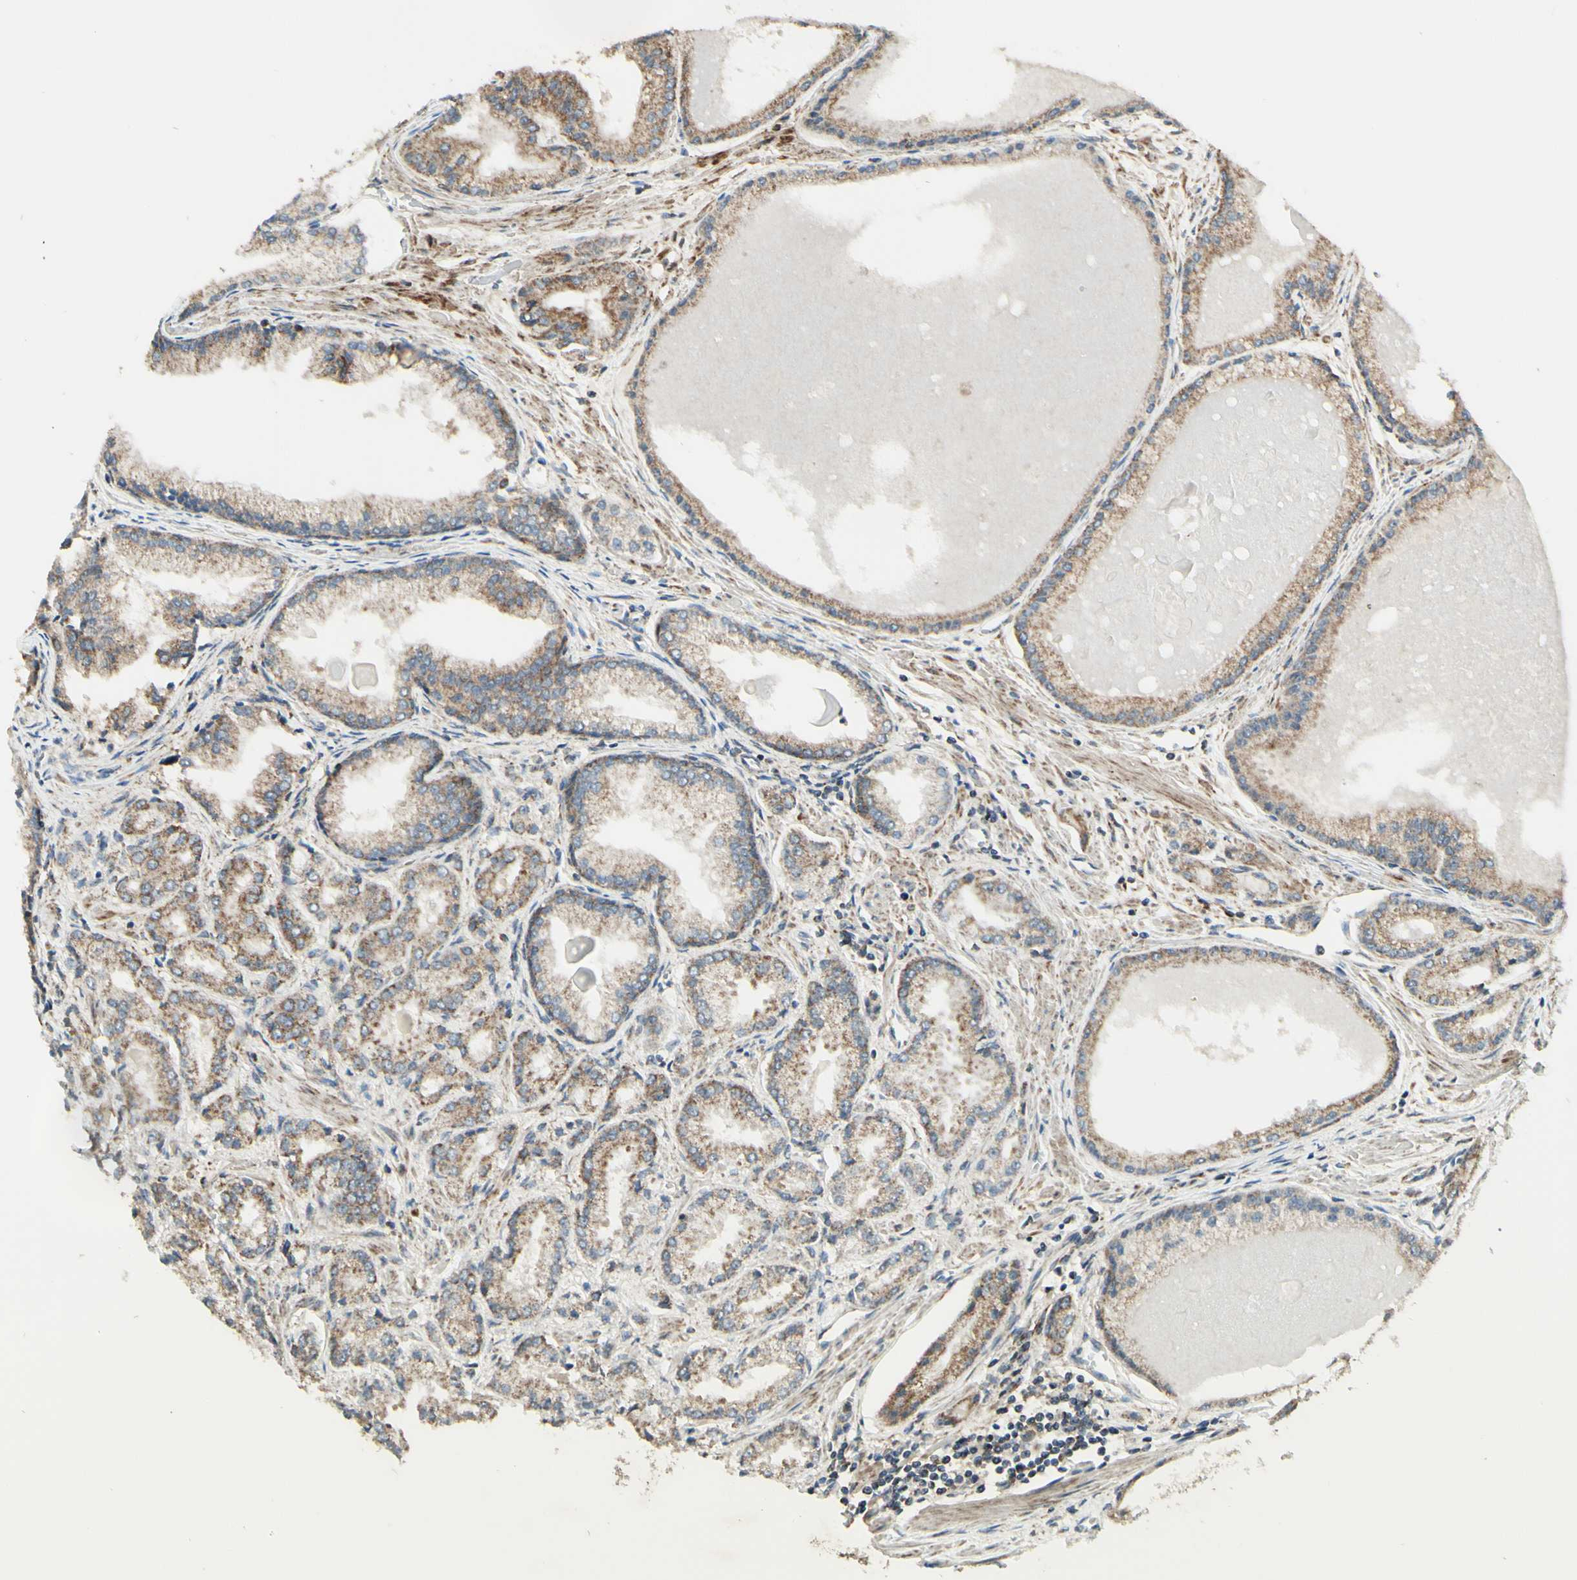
{"staining": {"intensity": "weak", "quantity": ">75%", "location": "cytoplasmic/membranous"}, "tissue": "prostate cancer", "cell_type": "Tumor cells", "image_type": "cancer", "snomed": [{"axis": "morphology", "description": "Adenocarcinoma, Low grade"}, {"axis": "topography", "description": "Prostate"}], "caption": "Human prostate cancer stained for a protein (brown) displays weak cytoplasmic/membranous positive positivity in about >75% of tumor cells.", "gene": "DHRS3", "patient": {"sex": "male", "age": 59}}